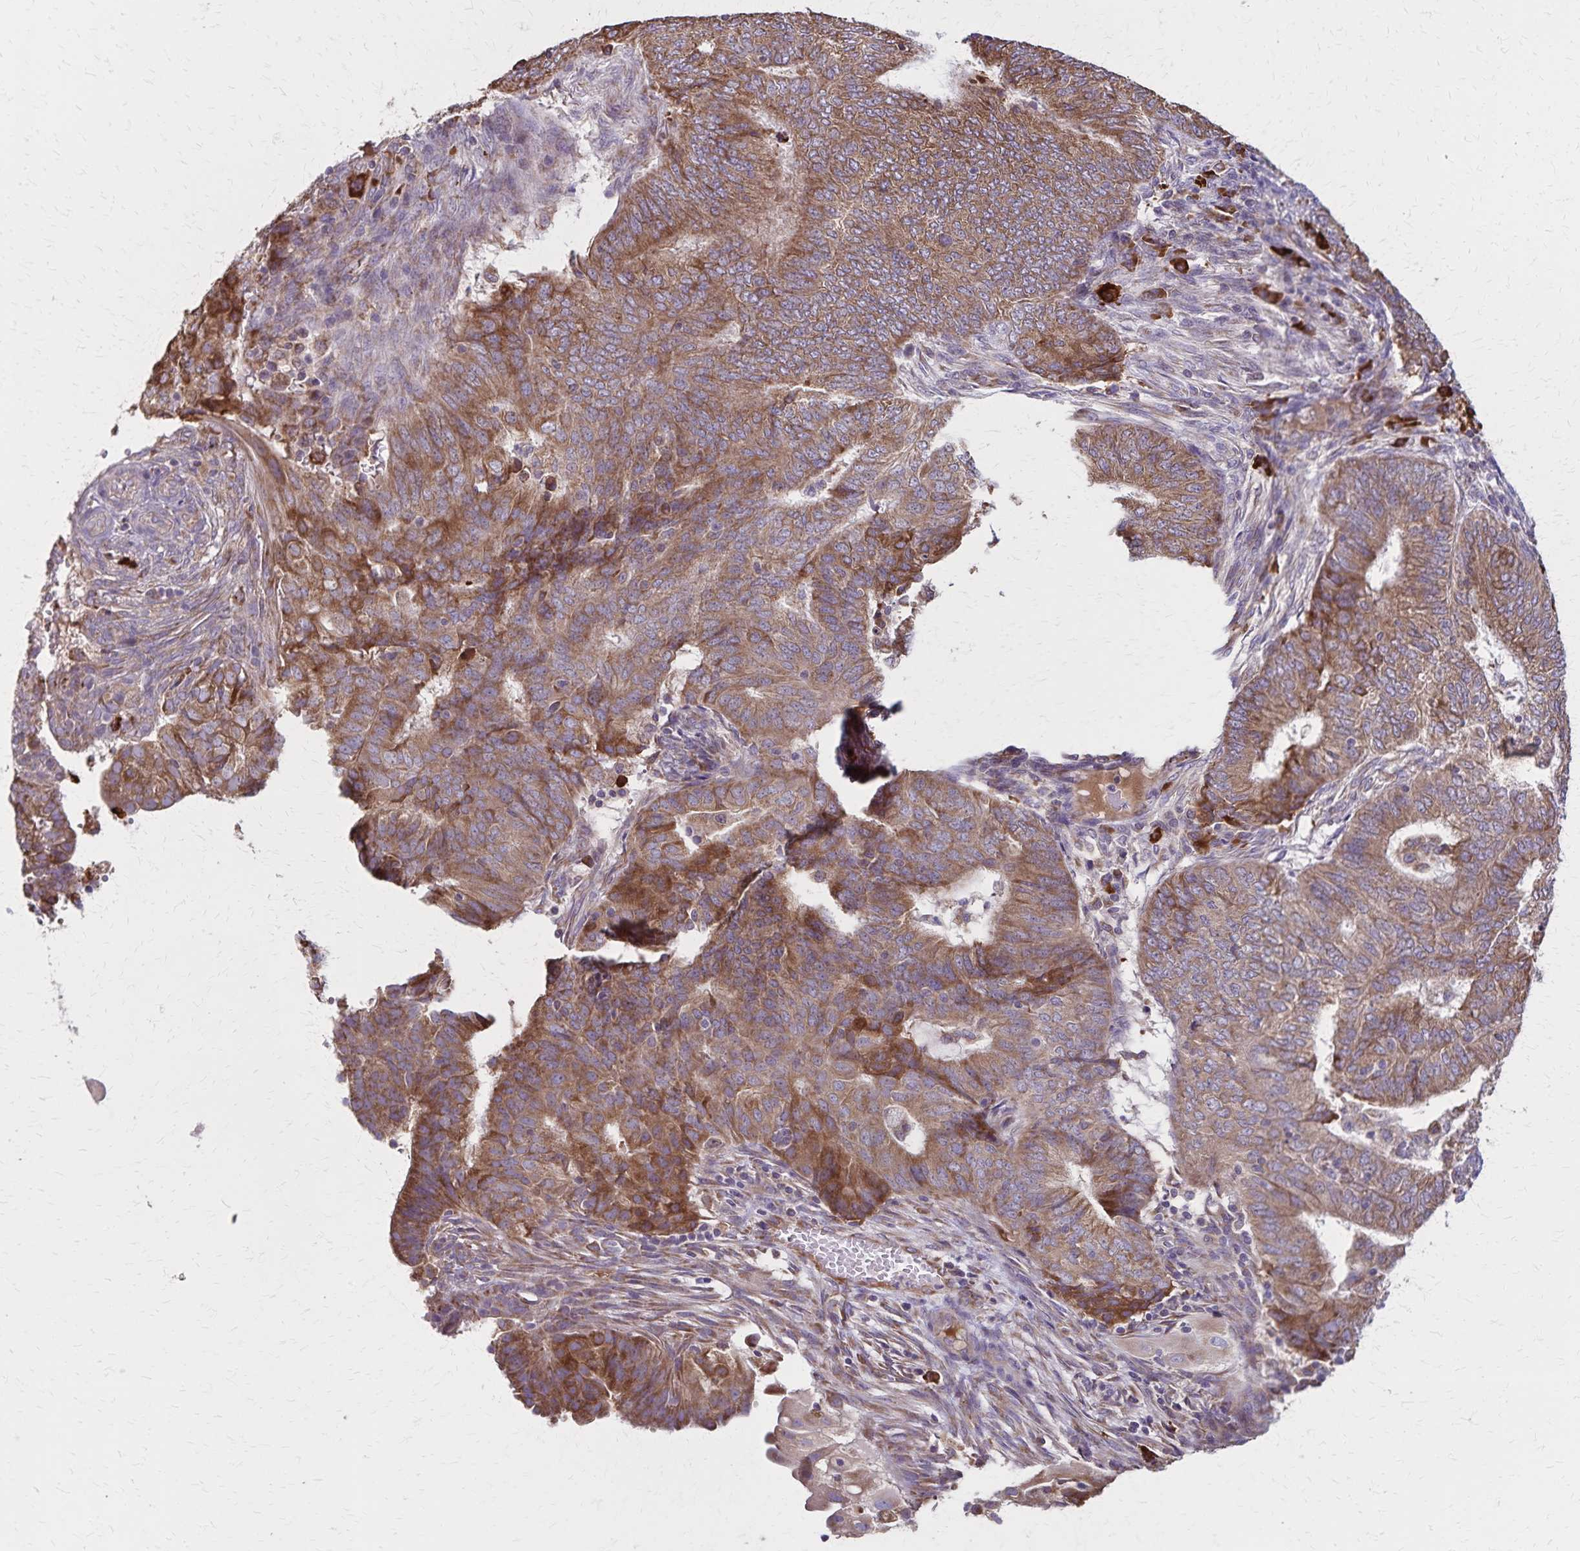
{"staining": {"intensity": "moderate", "quantity": ">75%", "location": "cytoplasmic/membranous"}, "tissue": "endometrial cancer", "cell_type": "Tumor cells", "image_type": "cancer", "snomed": [{"axis": "morphology", "description": "Adenocarcinoma, NOS"}, {"axis": "topography", "description": "Endometrium"}], "caption": "Immunohistochemical staining of human endometrial cancer (adenocarcinoma) reveals medium levels of moderate cytoplasmic/membranous positivity in about >75% of tumor cells.", "gene": "RNF10", "patient": {"sex": "female", "age": 62}}